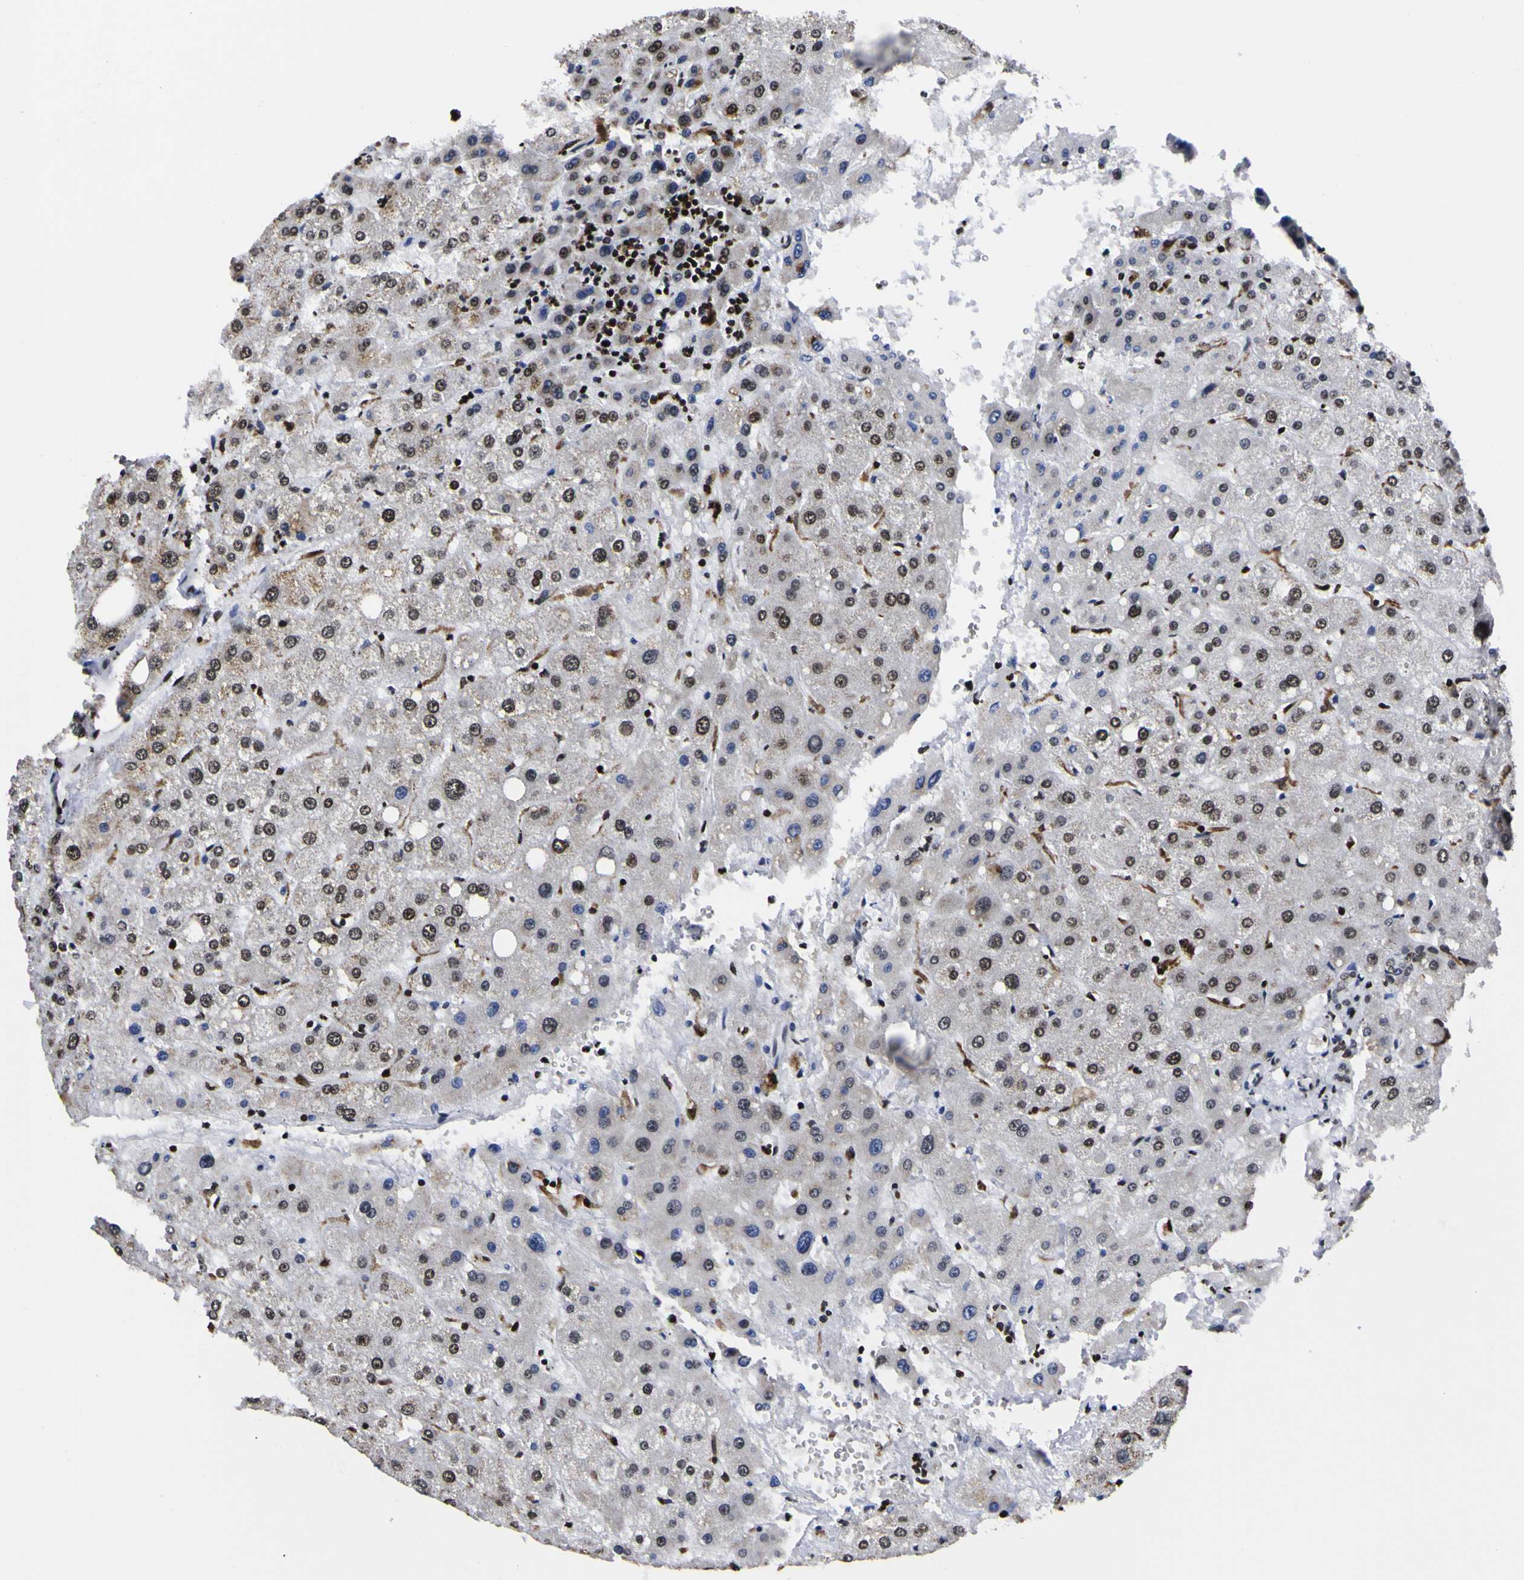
{"staining": {"intensity": "moderate", "quantity": ">75%", "location": "nuclear"}, "tissue": "liver", "cell_type": "Cholangiocytes", "image_type": "normal", "snomed": [{"axis": "morphology", "description": "Normal tissue, NOS"}, {"axis": "topography", "description": "Liver"}], "caption": "Immunohistochemistry (IHC) photomicrograph of normal human liver stained for a protein (brown), which displays medium levels of moderate nuclear positivity in about >75% of cholangiocytes.", "gene": "PIAS1", "patient": {"sex": "male", "age": 73}}